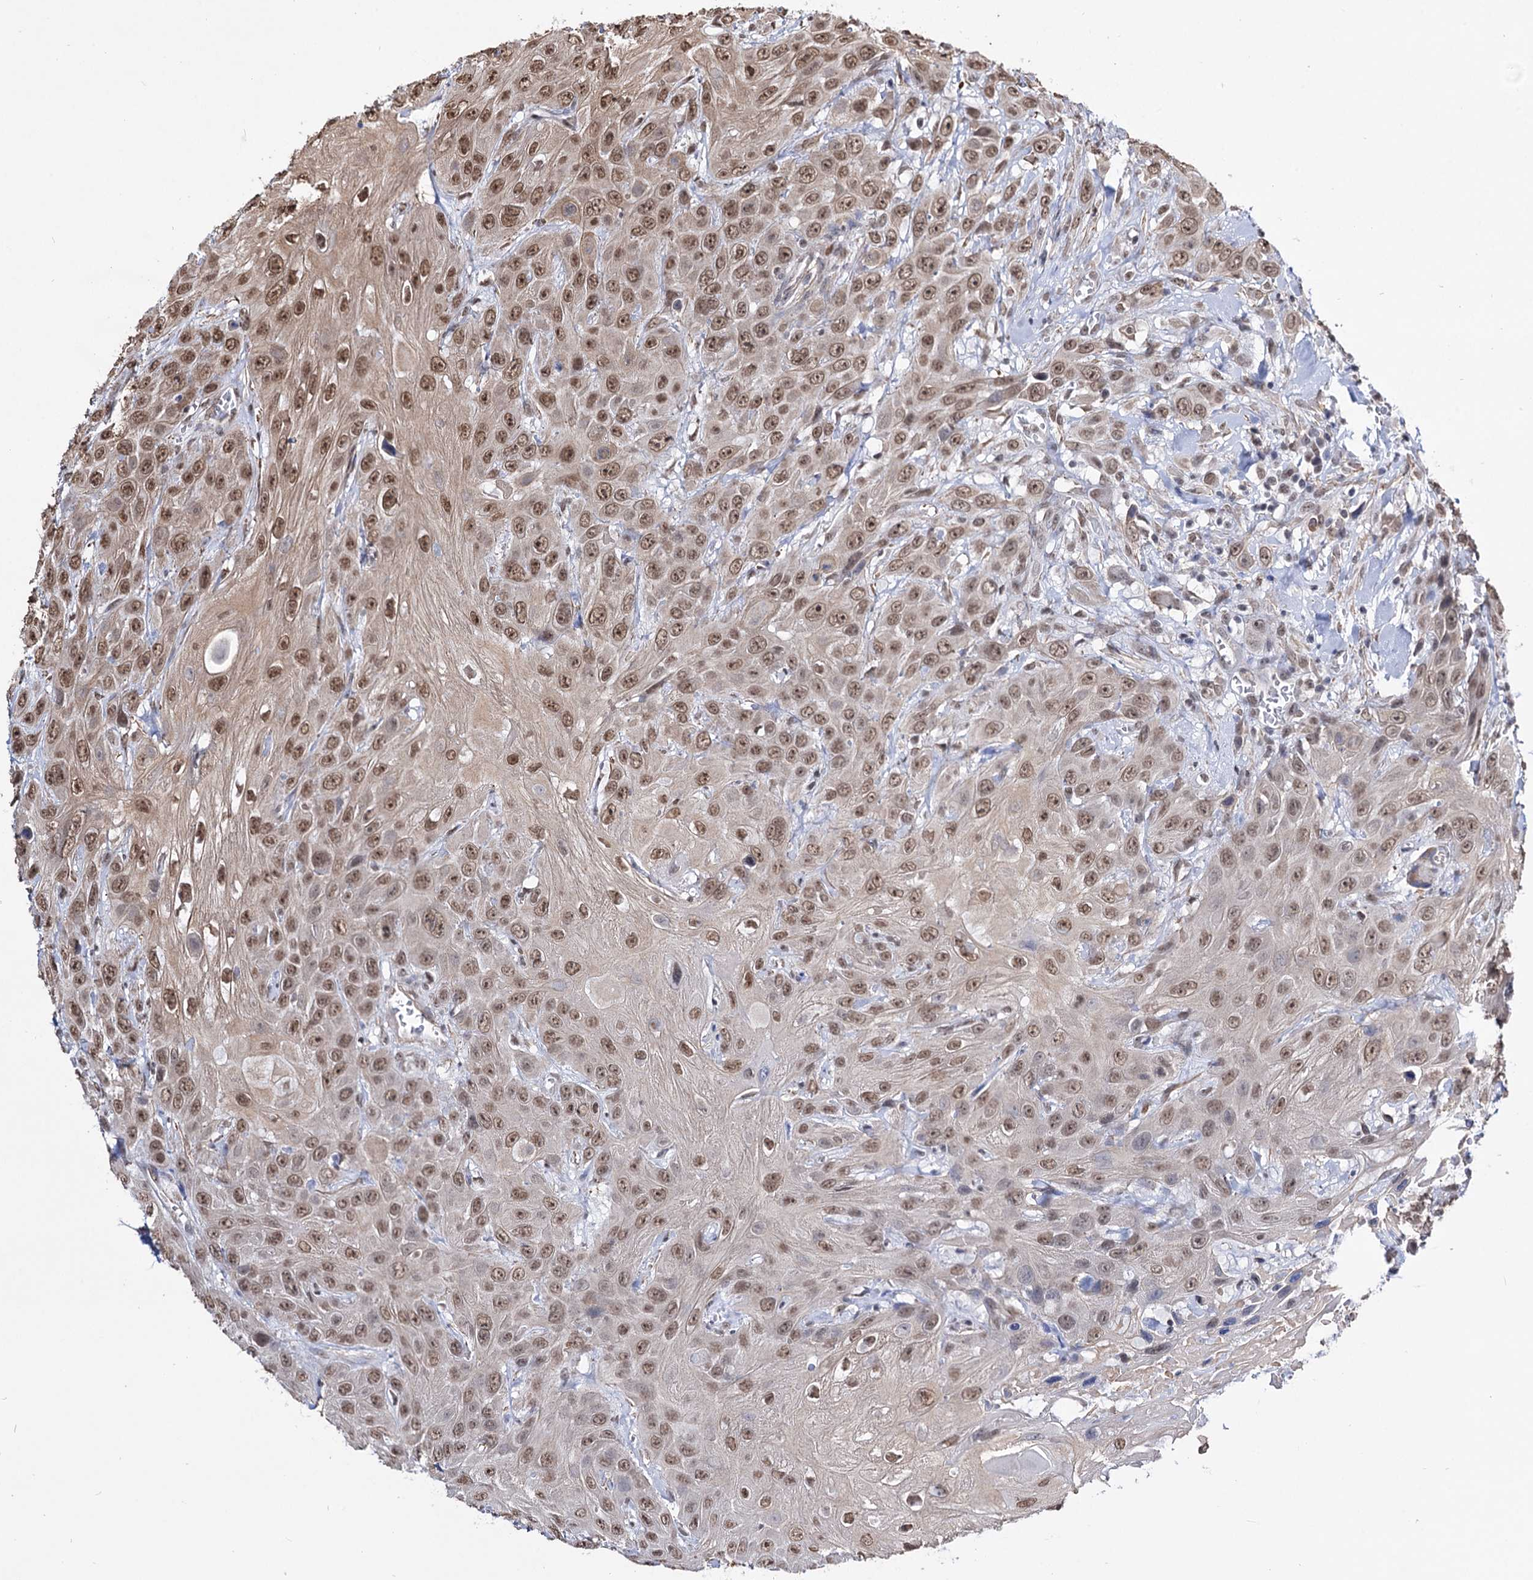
{"staining": {"intensity": "moderate", "quantity": ">75%", "location": "nuclear"}, "tissue": "head and neck cancer", "cell_type": "Tumor cells", "image_type": "cancer", "snomed": [{"axis": "morphology", "description": "Squamous cell carcinoma, NOS"}, {"axis": "topography", "description": "Head-Neck"}], "caption": "DAB immunohistochemical staining of head and neck squamous cell carcinoma displays moderate nuclear protein positivity in approximately >75% of tumor cells.", "gene": "ABHD10", "patient": {"sex": "male", "age": 81}}